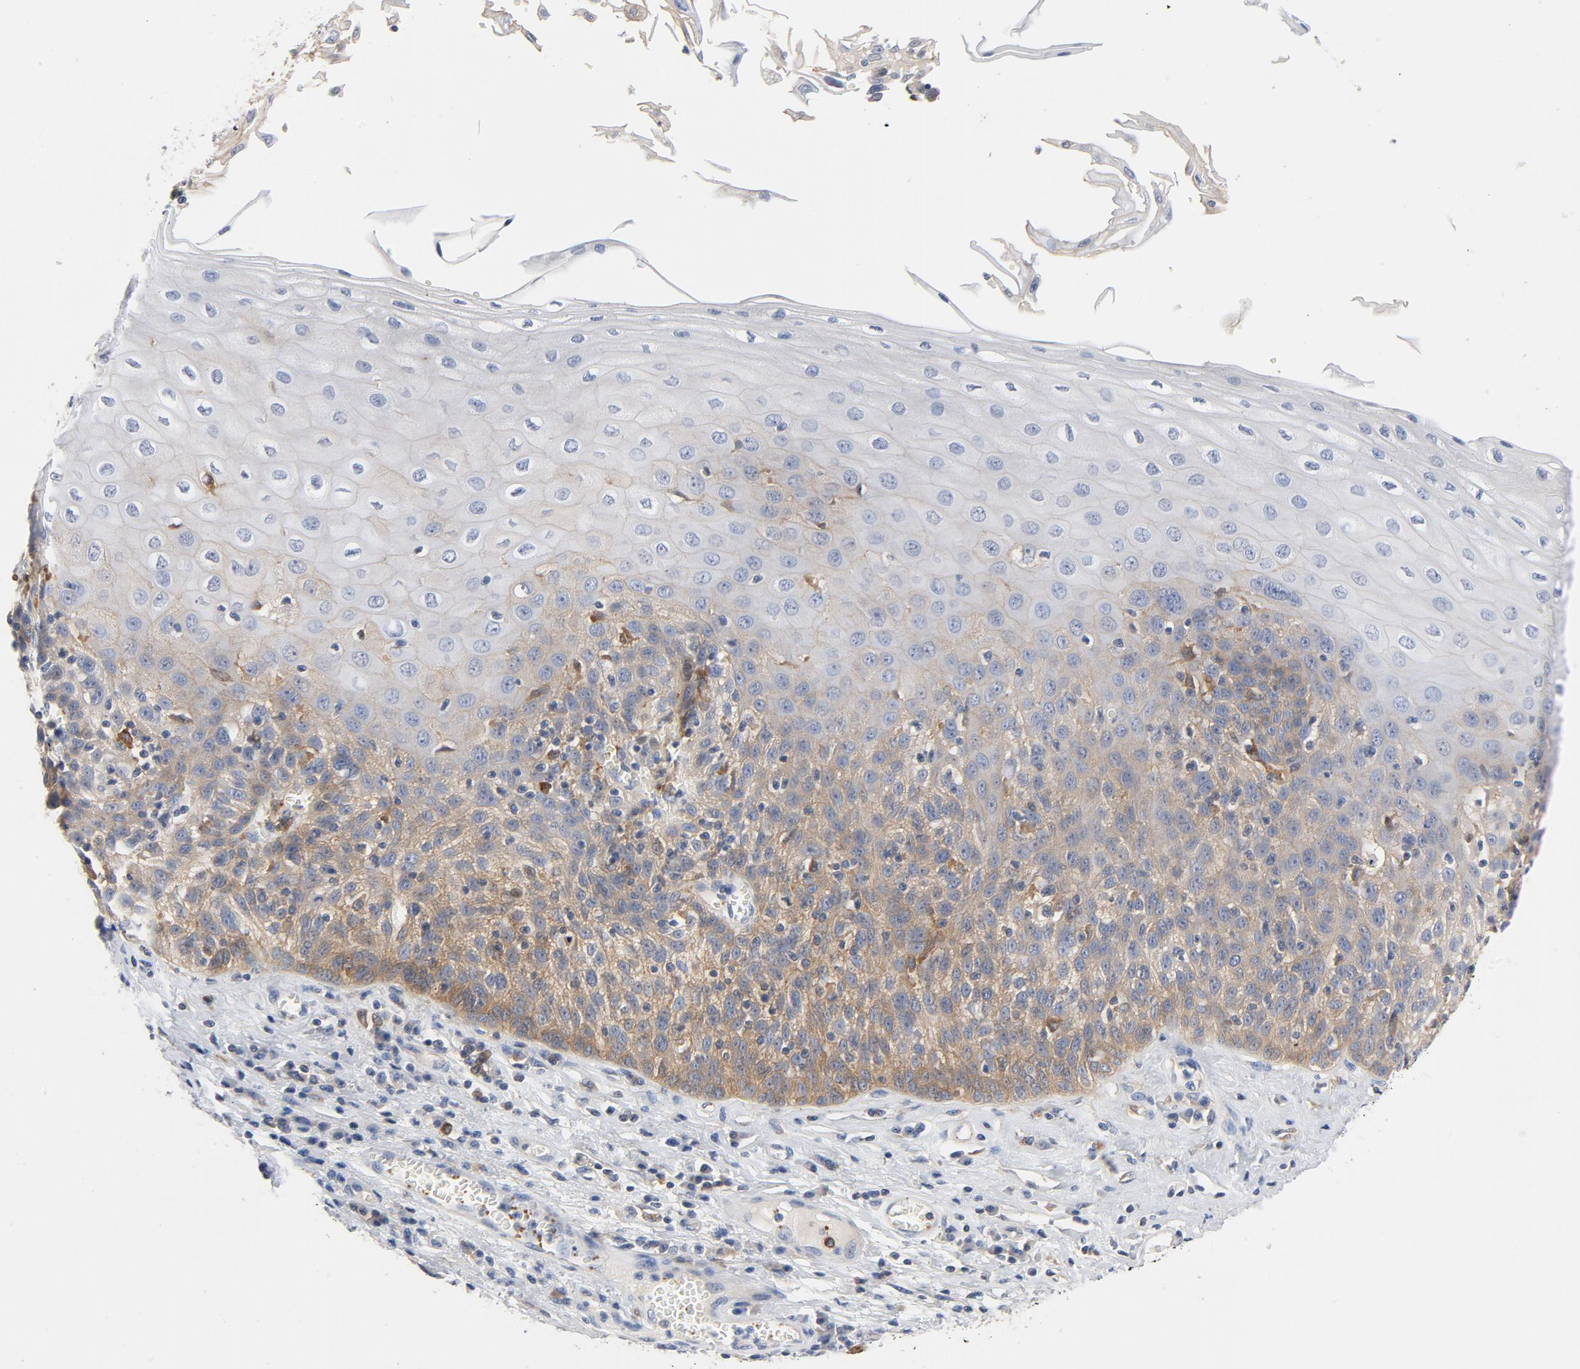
{"staining": {"intensity": "weak", "quantity": "25%-75%", "location": "cytoplasmic/membranous"}, "tissue": "esophagus", "cell_type": "Squamous epithelial cells", "image_type": "normal", "snomed": [{"axis": "morphology", "description": "Normal tissue, NOS"}, {"axis": "morphology", "description": "Squamous cell carcinoma, NOS"}, {"axis": "topography", "description": "Esophagus"}], "caption": "Protein staining shows weak cytoplasmic/membranous positivity in approximately 25%-75% of squamous epithelial cells in benign esophagus.", "gene": "SRC", "patient": {"sex": "male", "age": 65}}